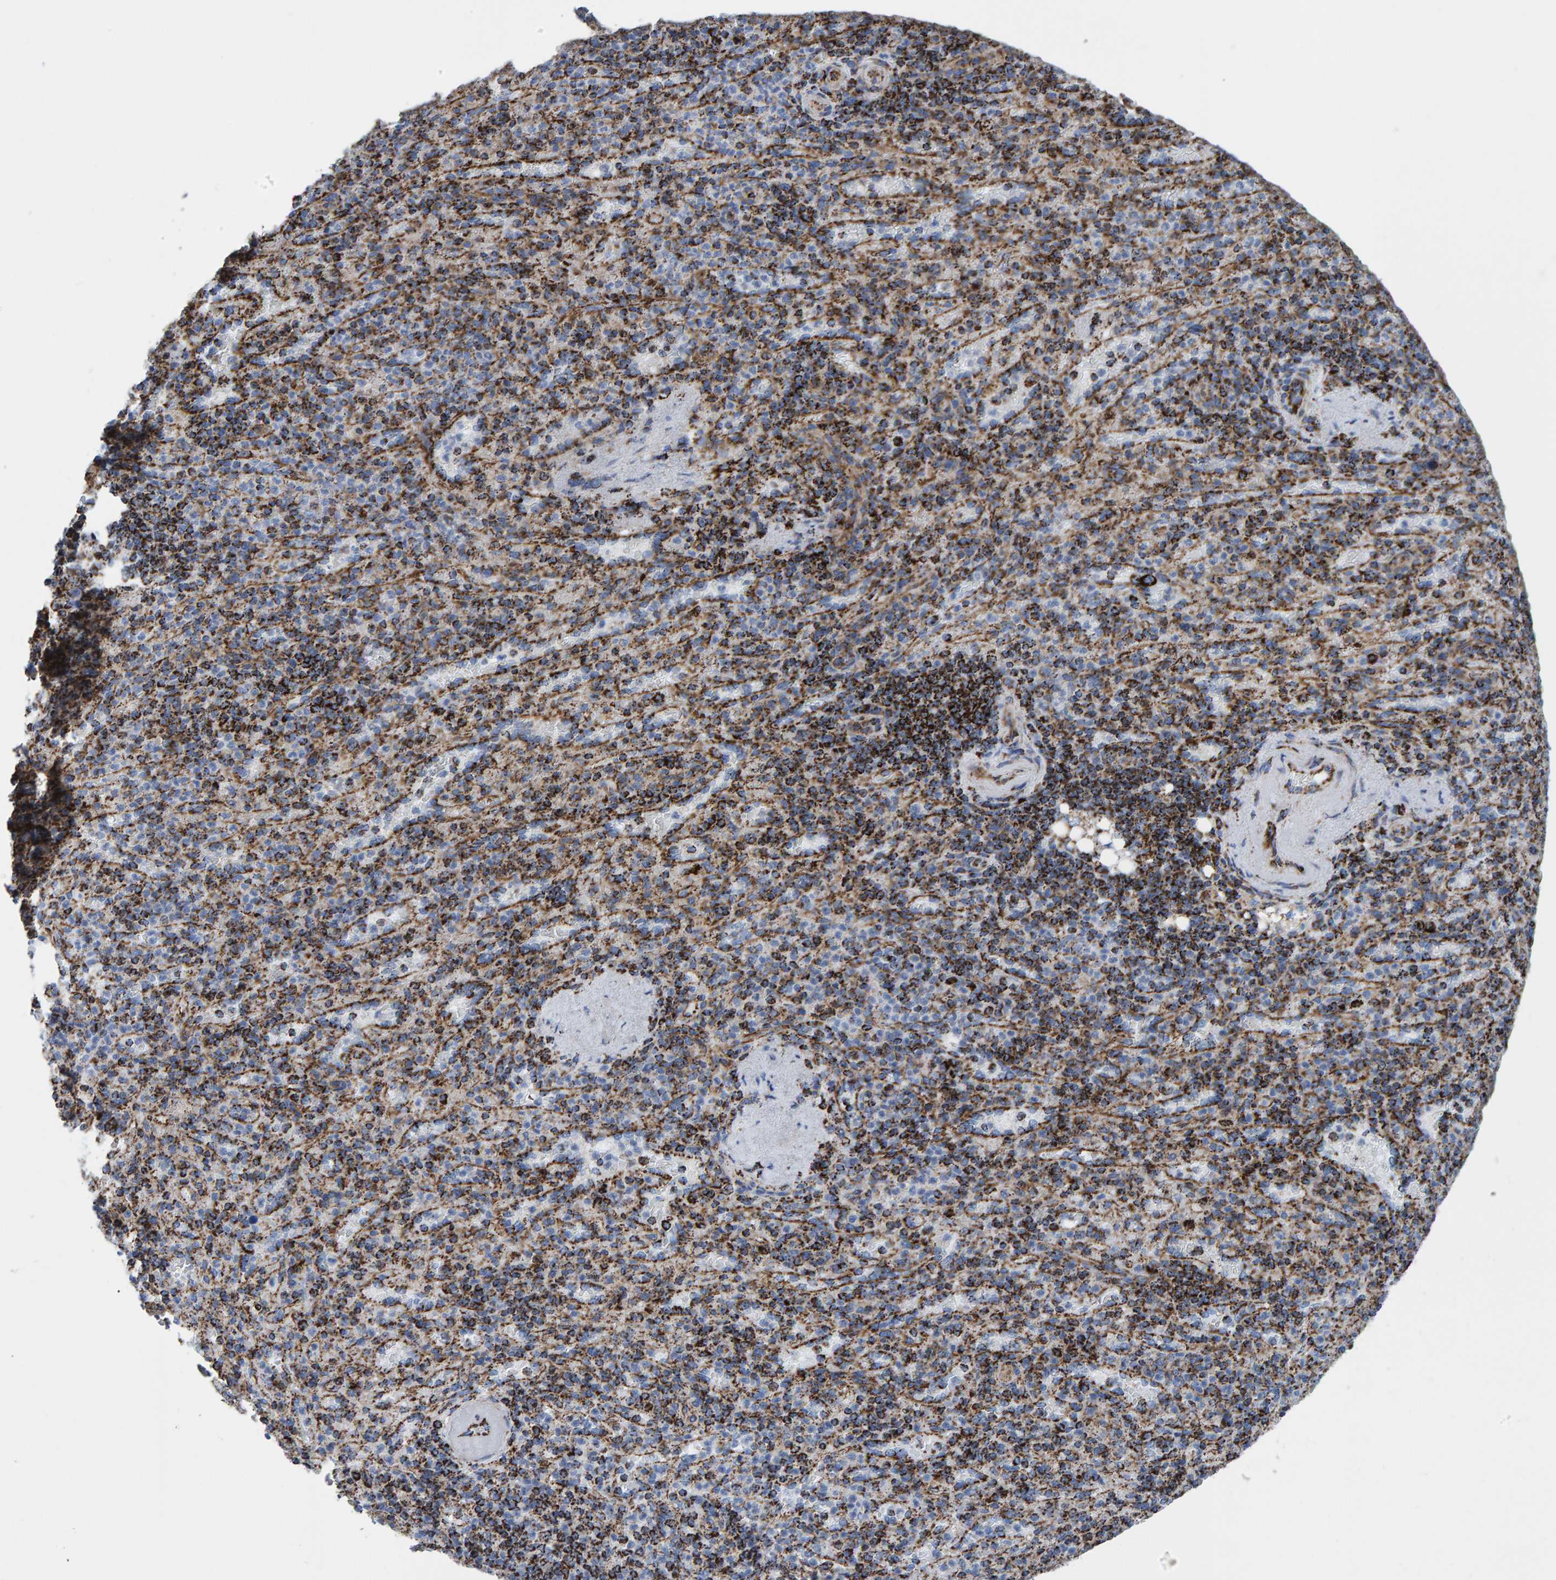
{"staining": {"intensity": "strong", "quantity": ">75%", "location": "cytoplasmic/membranous"}, "tissue": "spleen", "cell_type": "Cells in red pulp", "image_type": "normal", "snomed": [{"axis": "morphology", "description": "Normal tissue, NOS"}, {"axis": "topography", "description": "Spleen"}], "caption": "Immunohistochemistry photomicrograph of benign human spleen stained for a protein (brown), which displays high levels of strong cytoplasmic/membranous staining in approximately >75% of cells in red pulp.", "gene": "ENSG00000262660", "patient": {"sex": "female", "age": 74}}